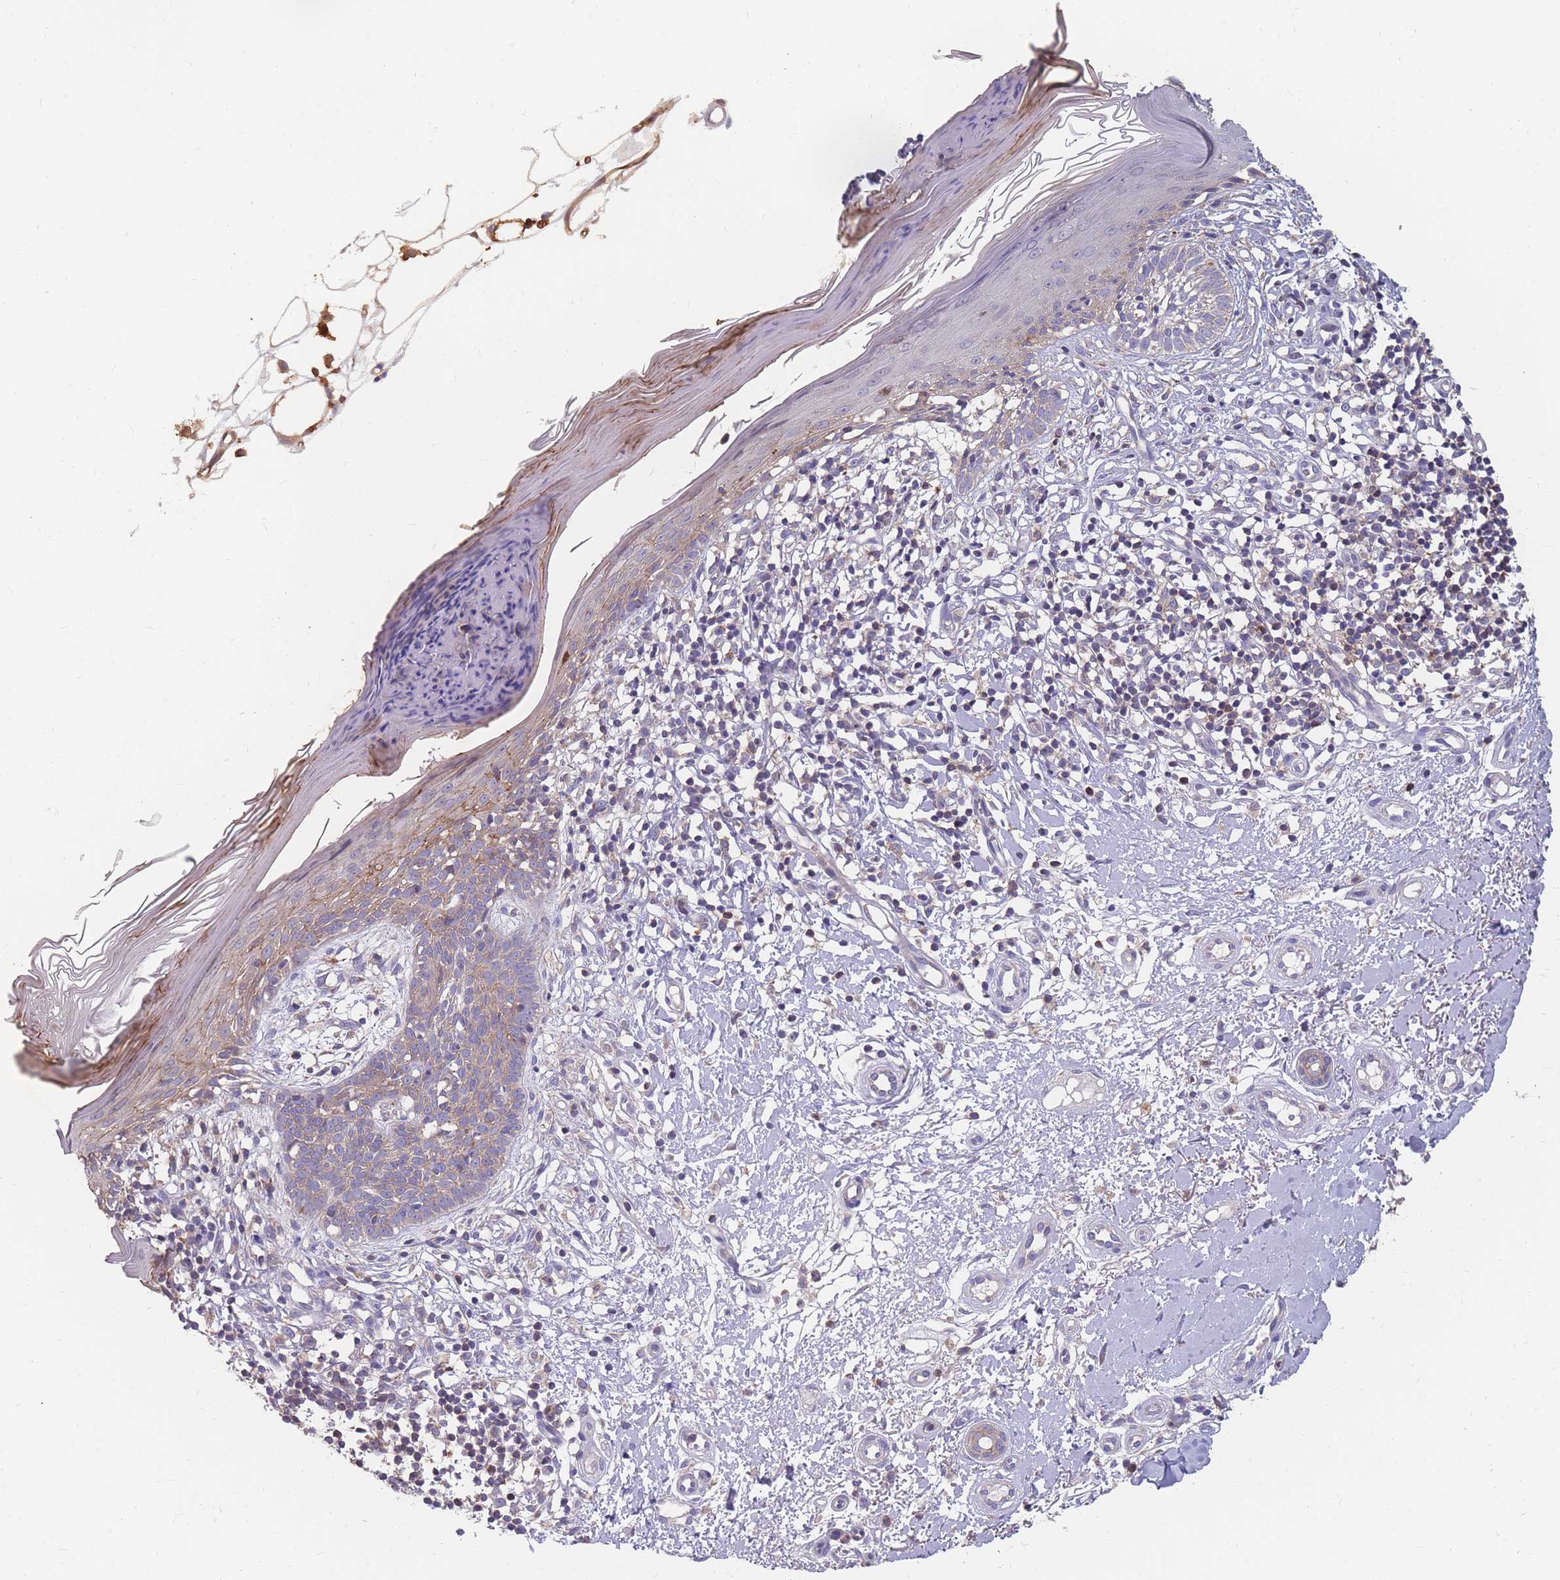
{"staining": {"intensity": "weak", "quantity": "<25%", "location": "cytoplasmic/membranous"}, "tissue": "skin cancer", "cell_type": "Tumor cells", "image_type": "cancer", "snomed": [{"axis": "morphology", "description": "Basal cell carcinoma"}, {"axis": "topography", "description": "Skin"}], "caption": "High power microscopy photomicrograph of an IHC image of skin cancer (basal cell carcinoma), revealing no significant expression in tumor cells.", "gene": "CD33", "patient": {"sex": "male", "age": 78}}